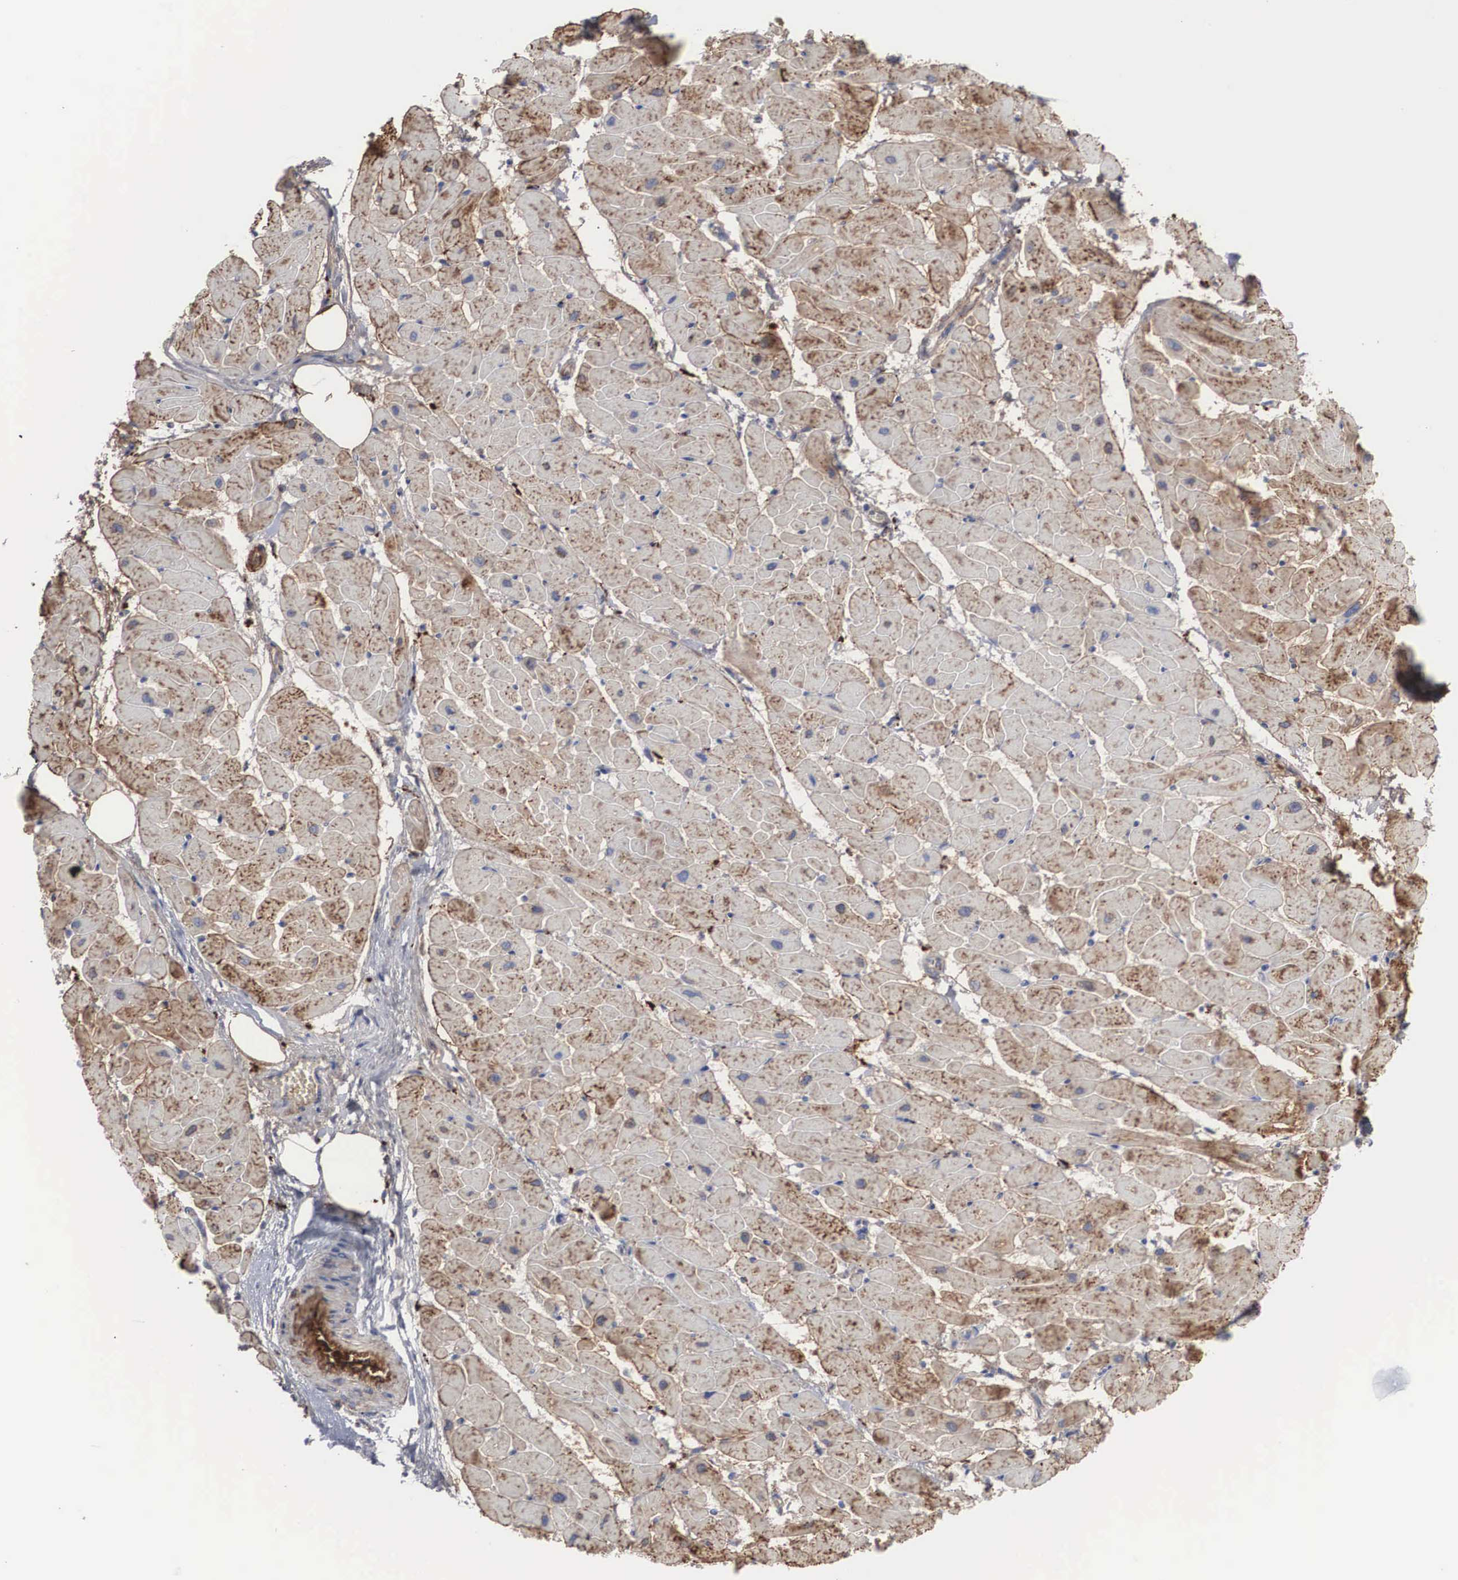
{"staining": {"intensity": "moderate", "quantity": ">75%", "location": "cytoplasmic/membranous"}, "tissue": "heart muscle", "cell_type": "Cardiomyocytes", "image_type": "normal", "snomed": [{"axis": "morphology", "description": "Normal tissue, NOS"}, {"axis": "topography", "description": "Heart"}], "caption": "This histopathology image shows IHC staining of normal human heart muscle, with medium moderate cytoplasmic/membranous positivity in about >75% of cardiomyocytes.", "gene": "LGALS3BP", "patient": {"sex": "female", "age": 19}}